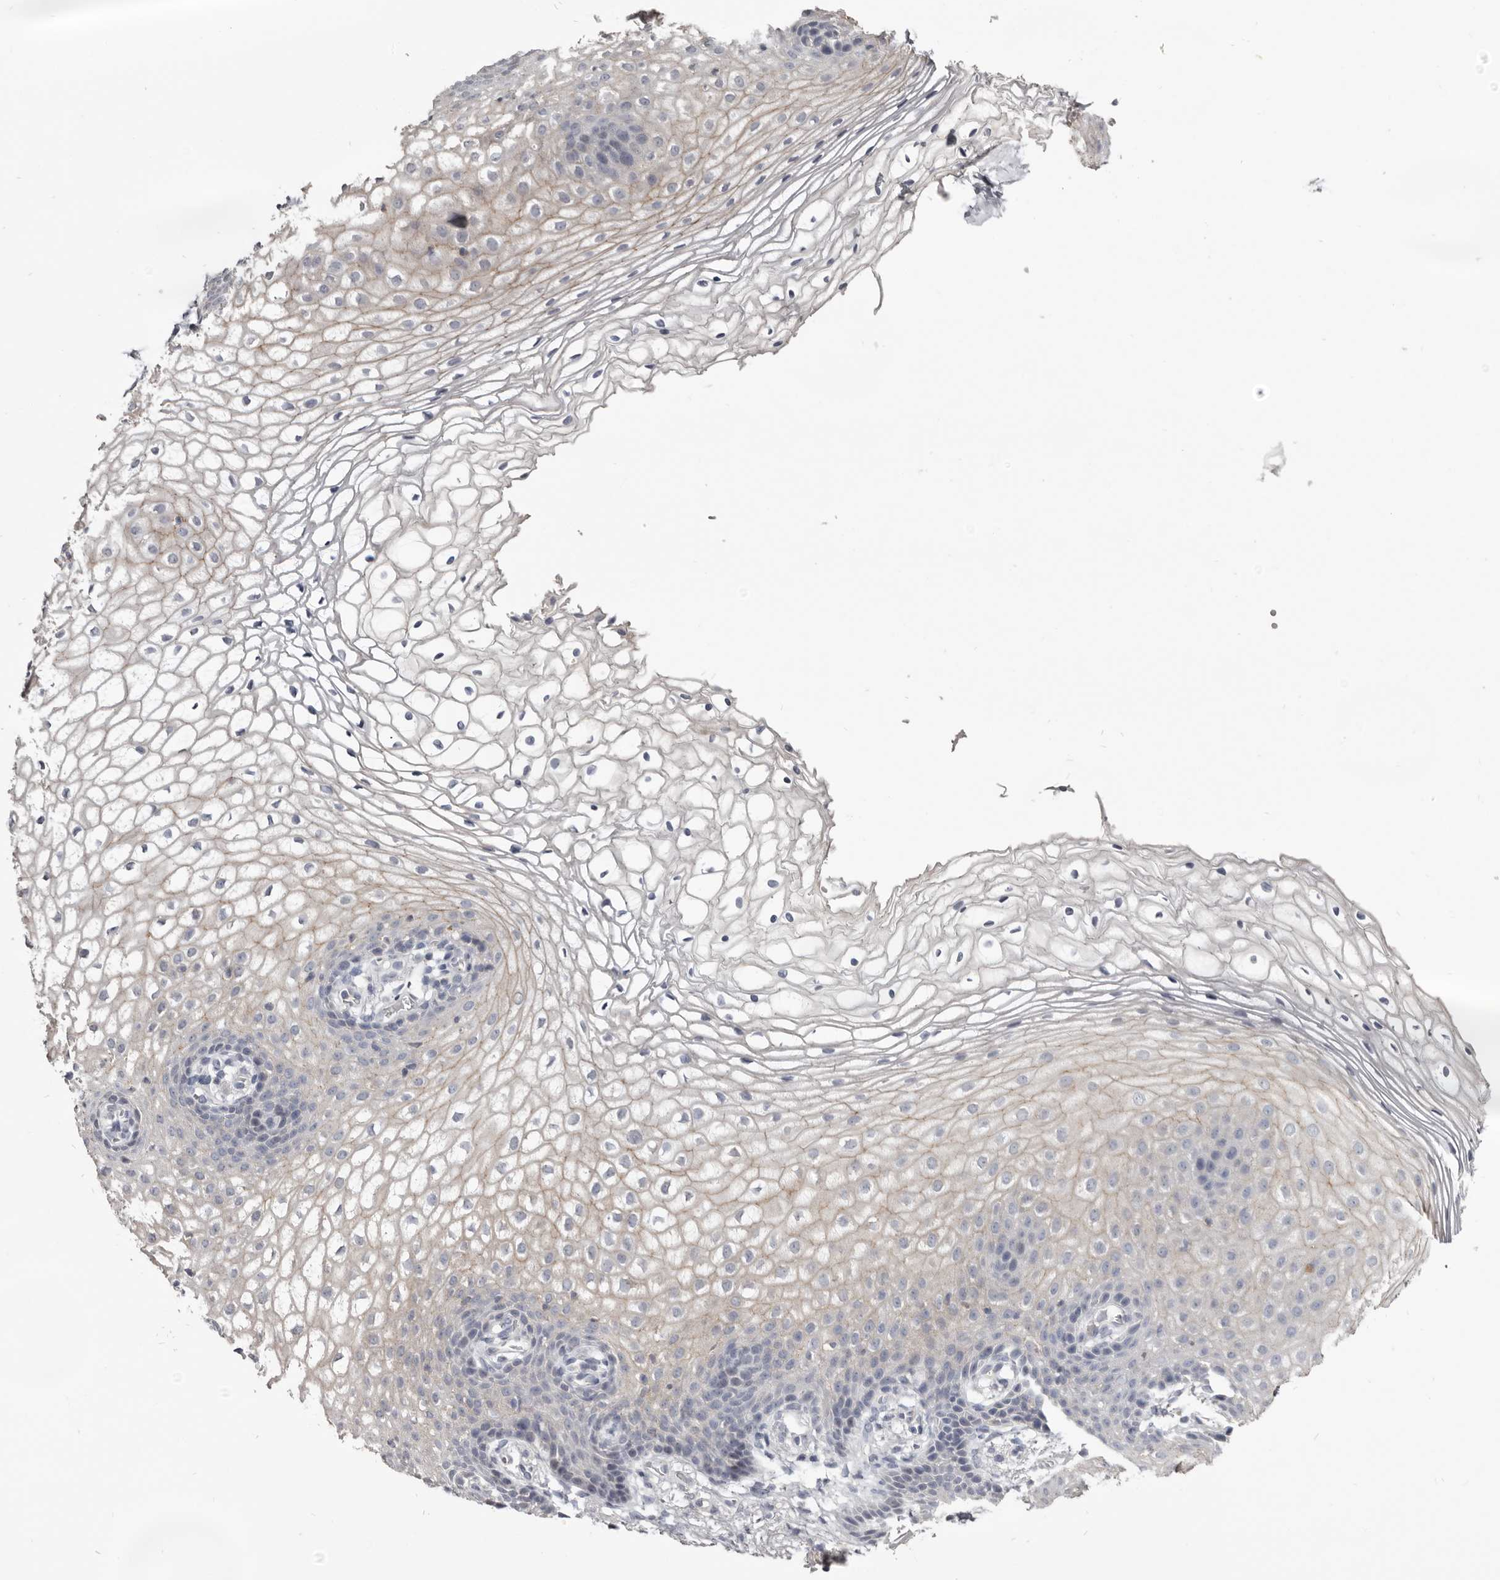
{"staining": {"intensity": "weak", "quantity": "25%-75%", "location": "cytoplasmic/membranous"}, "tissue": "vagina", "cell_type": "Squamous epithelial cells", "image_type": "normal", "snomed": [{"axis": "morphology", "description": "Normal tissue, NOS"}, {"axis": "topography", "description": "Vagina"}], "caption": "The image reveals staining of normal vagina, revealing weak cytoplasmic/membranous protein staining (brown color) within squamous epithelial cells. The protein is shown in brown color, while the nuclei are stained blue.", "gene": "CGN", "patient": {"sex": "female", "age": 60}}